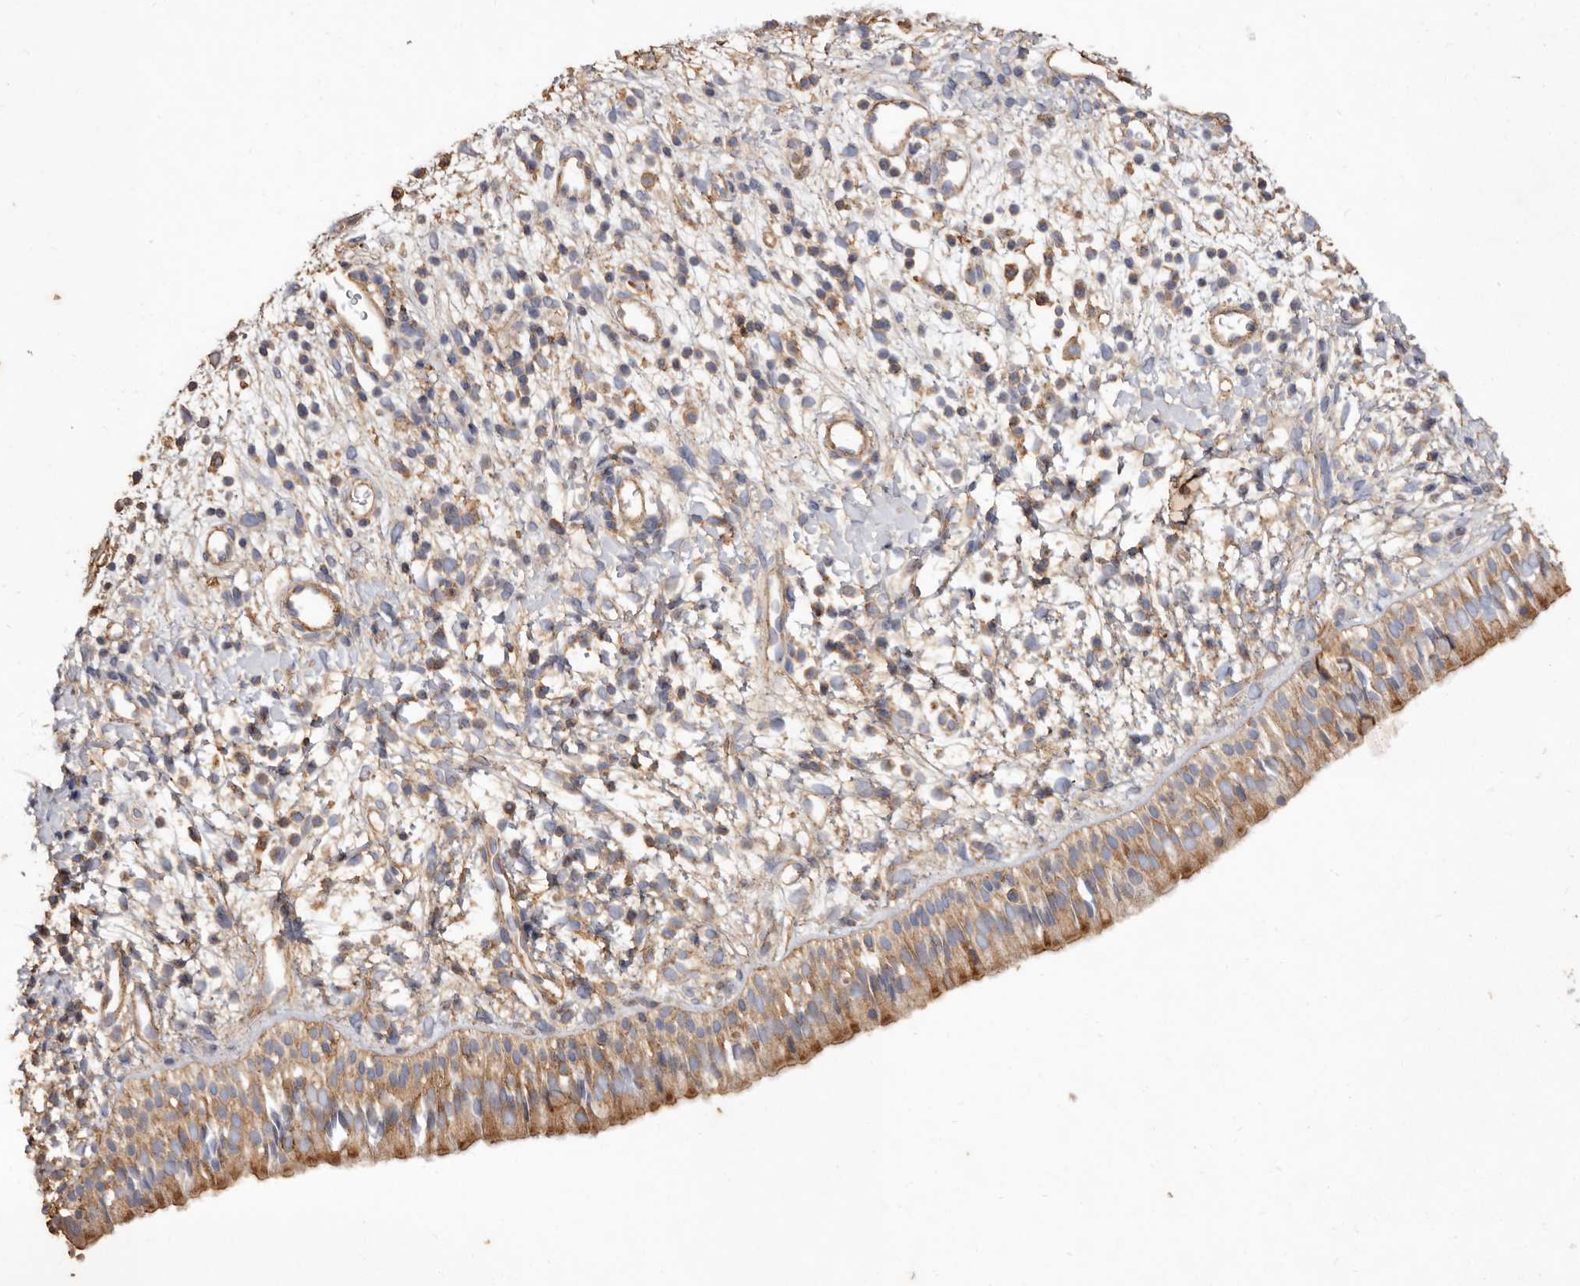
{"staining": {"intensity": "moderate", "quantity": ">75%", "location": "cytoplasmic/membranous"}, "tissue": "nasopharynx", "cell_type": "Respiratory epithelial cells", "image_type": "normal", "snomed": [{"axis": "morphology", "description": "Normal tissue, NOS"}, {"axis": "topography", "description": "Nasopharynx"}], "caption": "Immunohistochemical staining of unremarkable nasopharynx demonstrates moderate cytoplasmic/membranous protein staining in approximately >75% of respiratory epithelial cells. Using DAB (3,3'-diaminobenzidine) (brown) and hematoxylin (blue) stains, captured at high magnification using brightfield microscopy.", "gene": "COQ8B", "patient": {"sex": "male", "age": 22}}